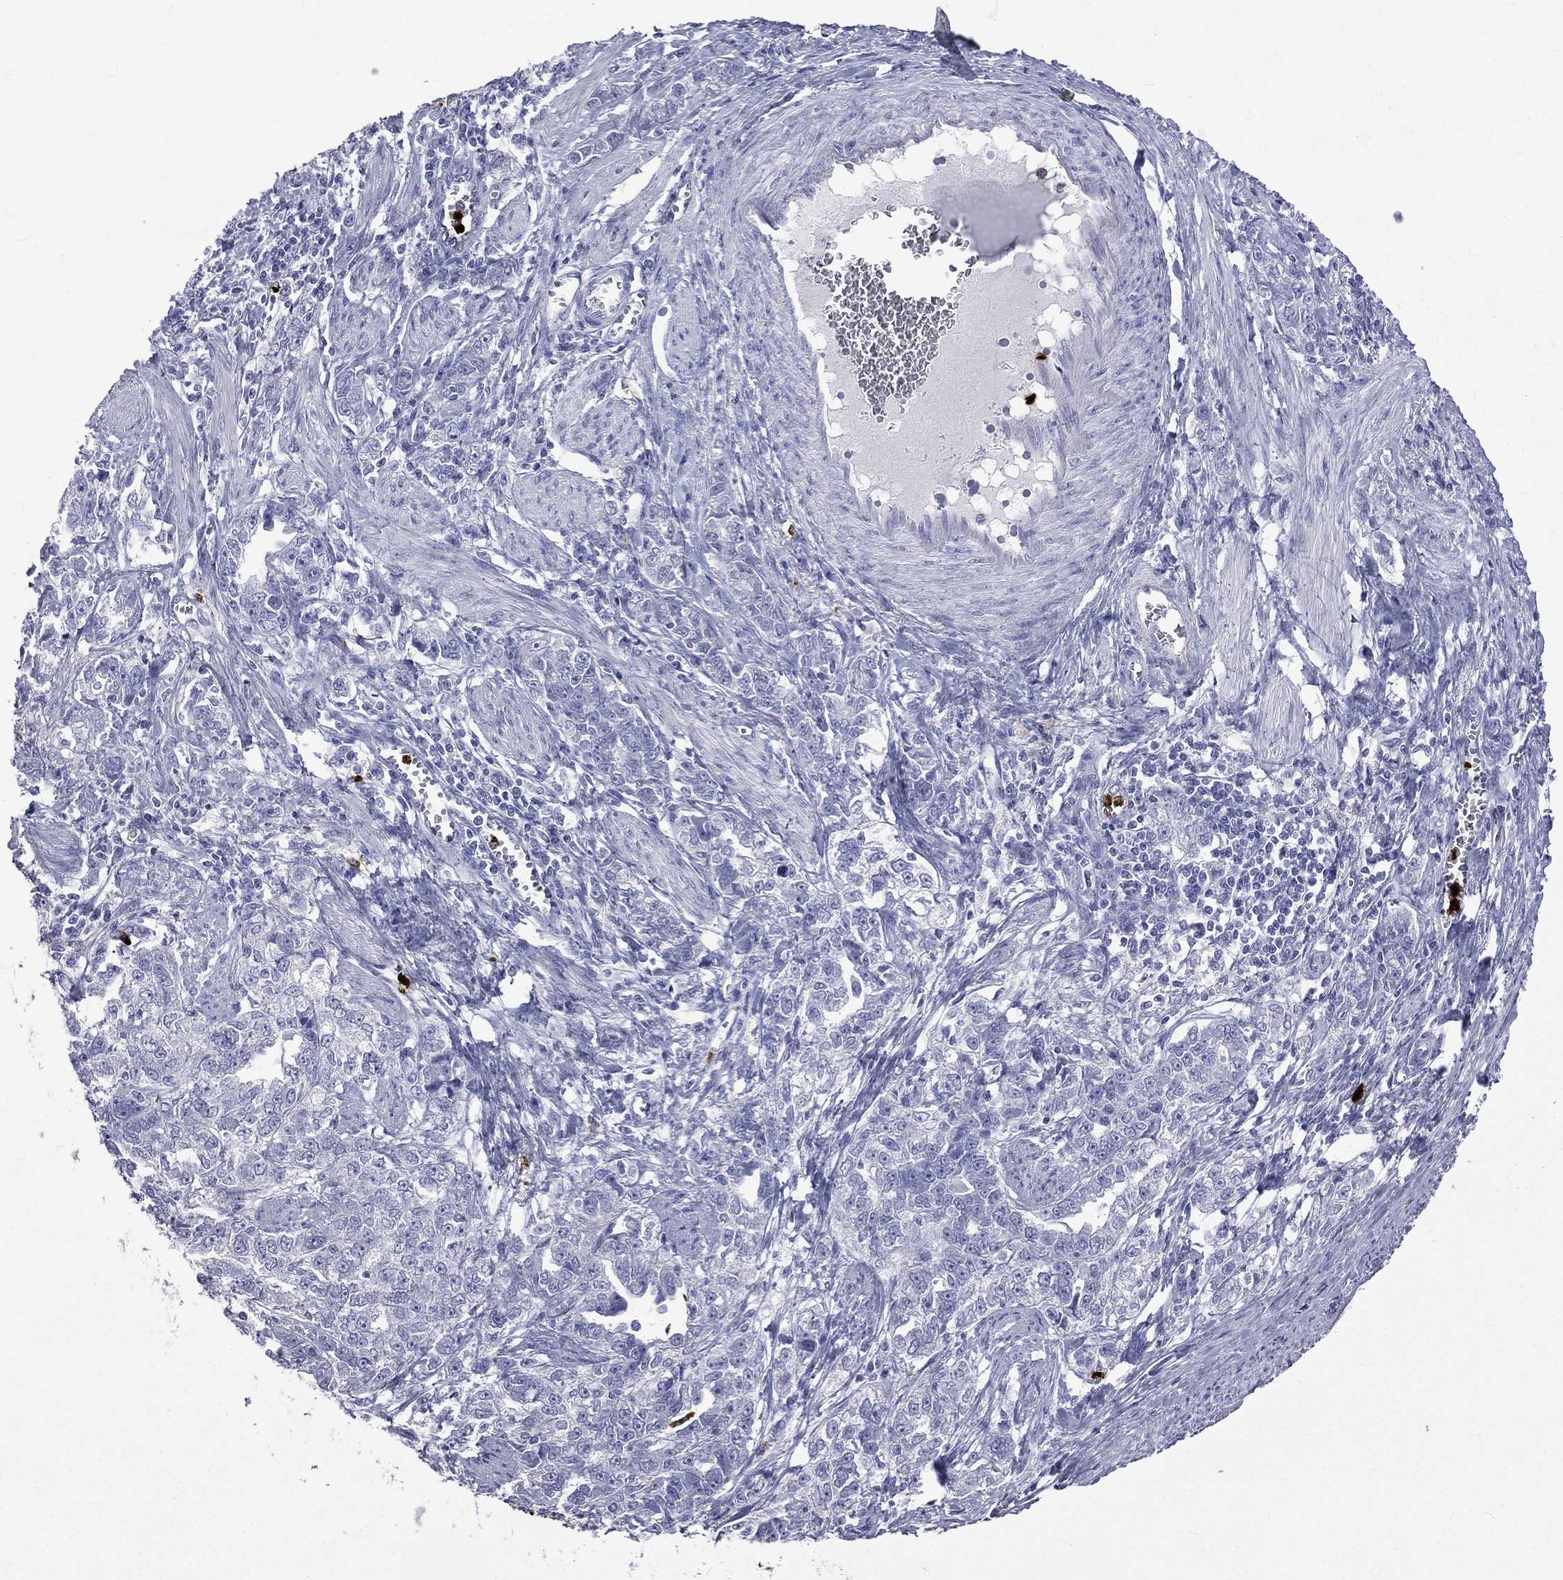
{"staining": {"intensity": "negative", "quantity": "none", "location": "none"}, "tissue": "ovarian cancer", "cell_type": "Tumor cells", "image_type": "cancer", "snomed": [{"axis": "morphology", "description": "Cystadenocarcinoma, serous, NOS"}, {"axis": "topography", "description": "Ovary"}], "caption": "IHC photomicrograph of neoplastic tissue: human ovarian serous cystadenocarcinoma stained with DAB (3,3'-diaminobenzidine) shows no significant protein staining in tumor cells.", "gene": "ELANE", "patient": {"sex": "female", "age": 51}}